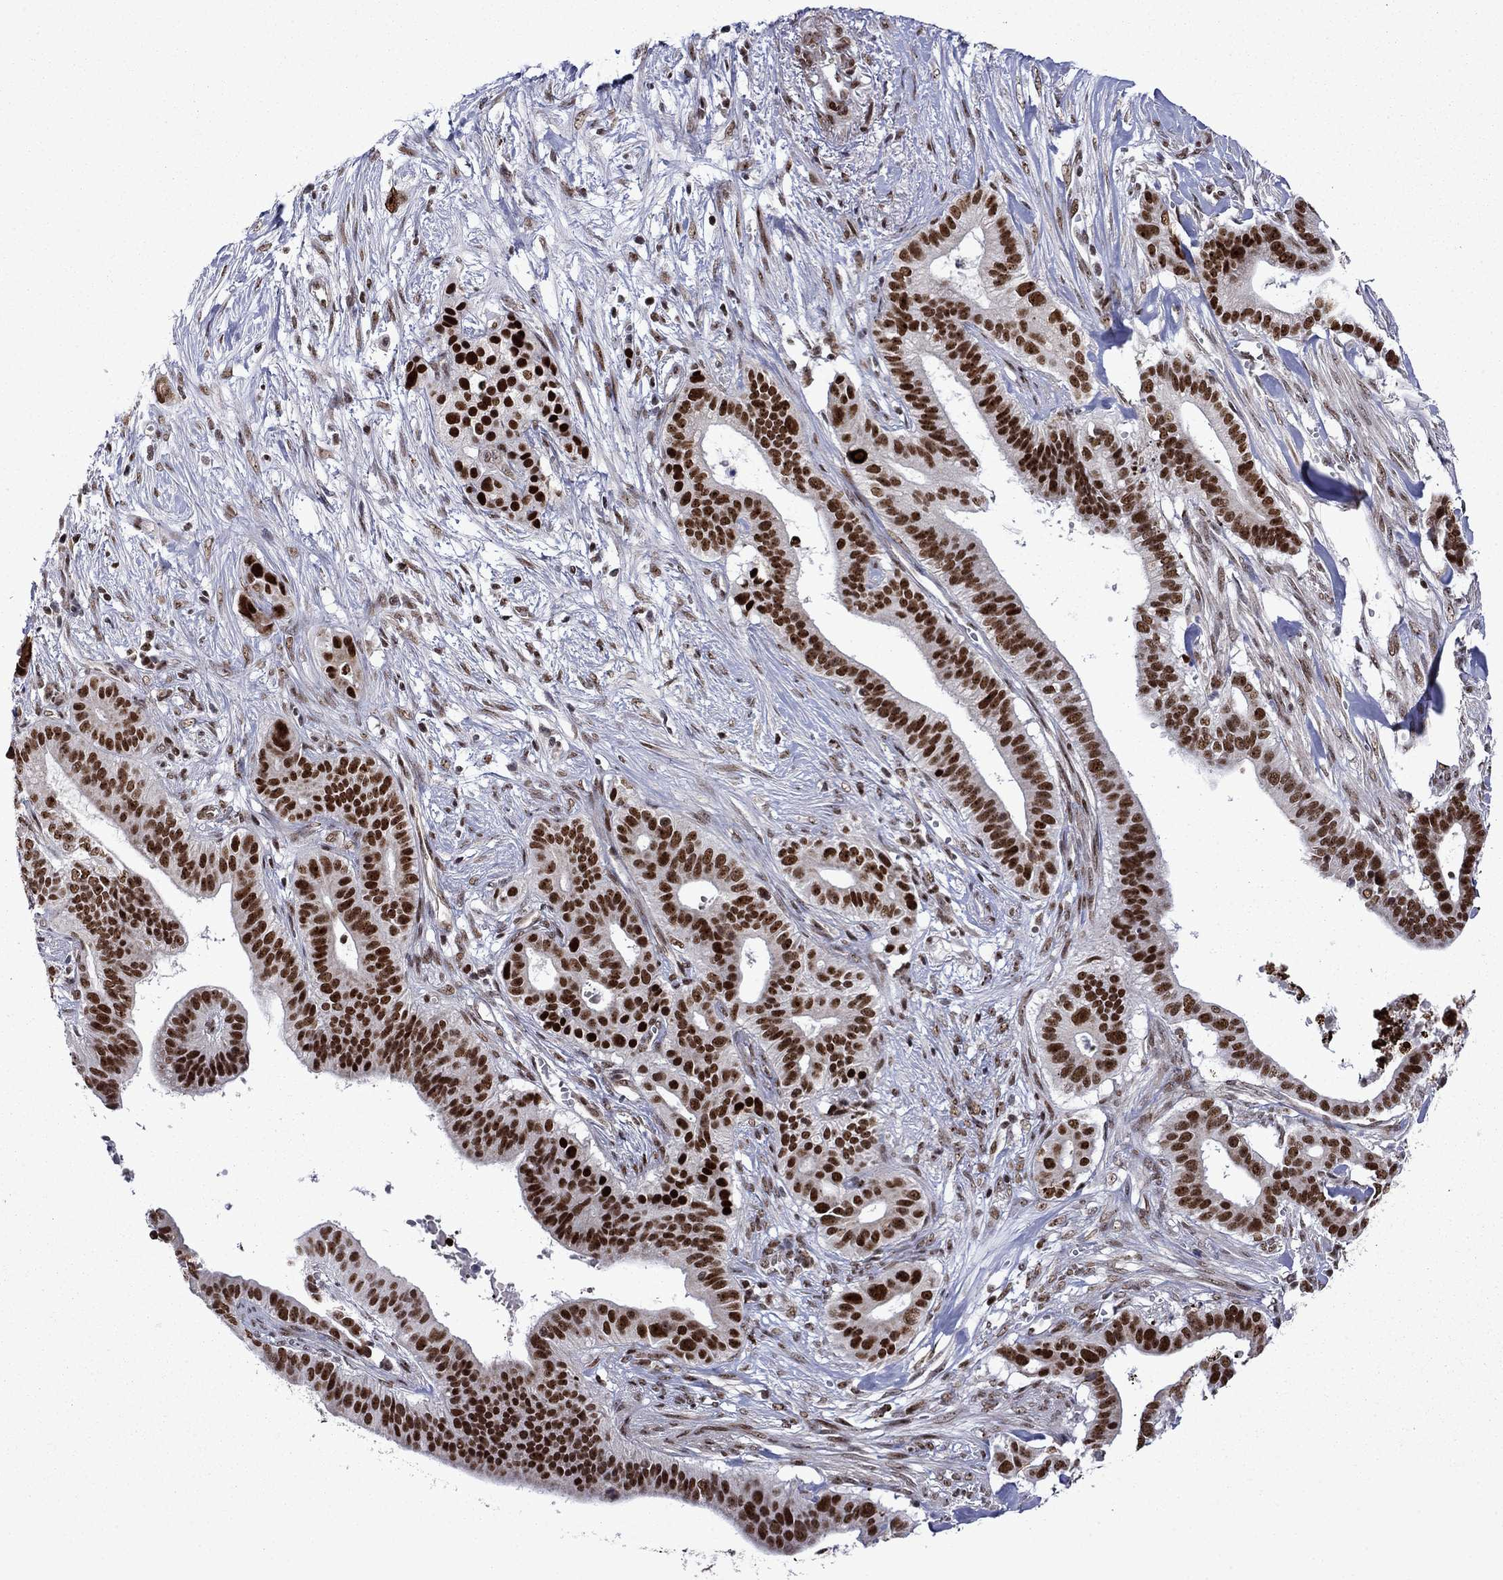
{"staining": {"intensity": "strong", "quantity": ">75%", "location": "nuclear"}, "tissue": "pancreatic cancer", "cell_type": "Tumor cells", "image_type": "cancer", "snomed": [{"axis": "morphology", "description": "Adenocarcinoma, NOS"}, {"axis": "topography", "description": "Pancreas"}], "caption": "Pancreatic adenocarcinoma stained with immunohistochemistry (IHC) shows strong nuclear staining in about >75% of tumor cells.", "gene": "SURF2", "patient": {"sex": "male", "age": 61}}